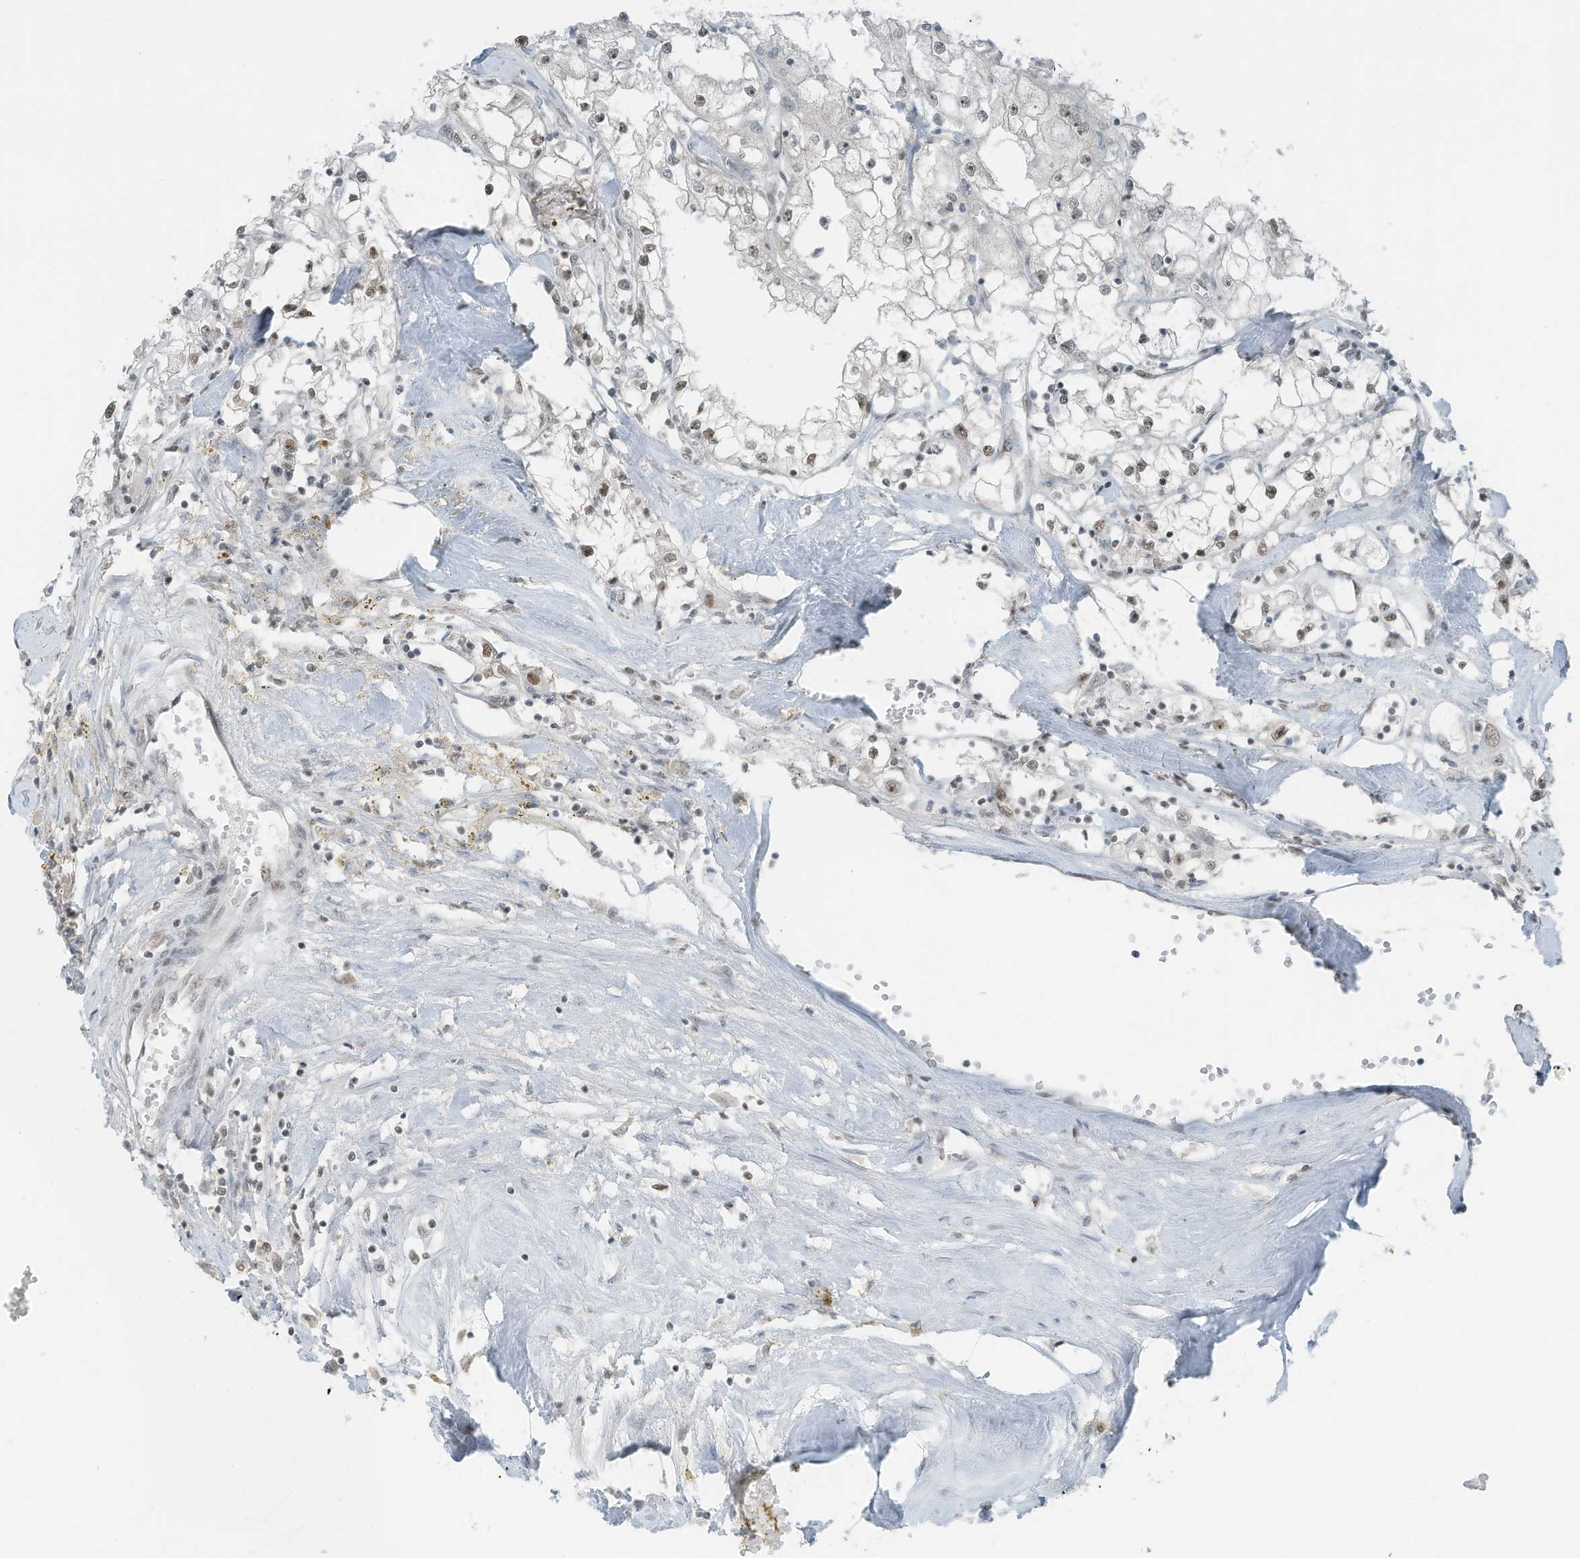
{"staining": {"intensity": "weak", "quantity": "<25%", "location": "nuclear"}, "tissue": "renal cancer", "cell_type": "Tumor cells", "image_type": "cancer", "snomed": [{"axis": "morphology", "description": "Adenocarcinoma, NOS"}, {"axis": "topography", "description": "Kidney"}], "caption": "Photomicrograph shows no protein staining in tumor cells of renal cancer (adenocarcinoma) tissue.", "gene": "WRNIP1", "patient": {"sex": "male", "age": 56}}